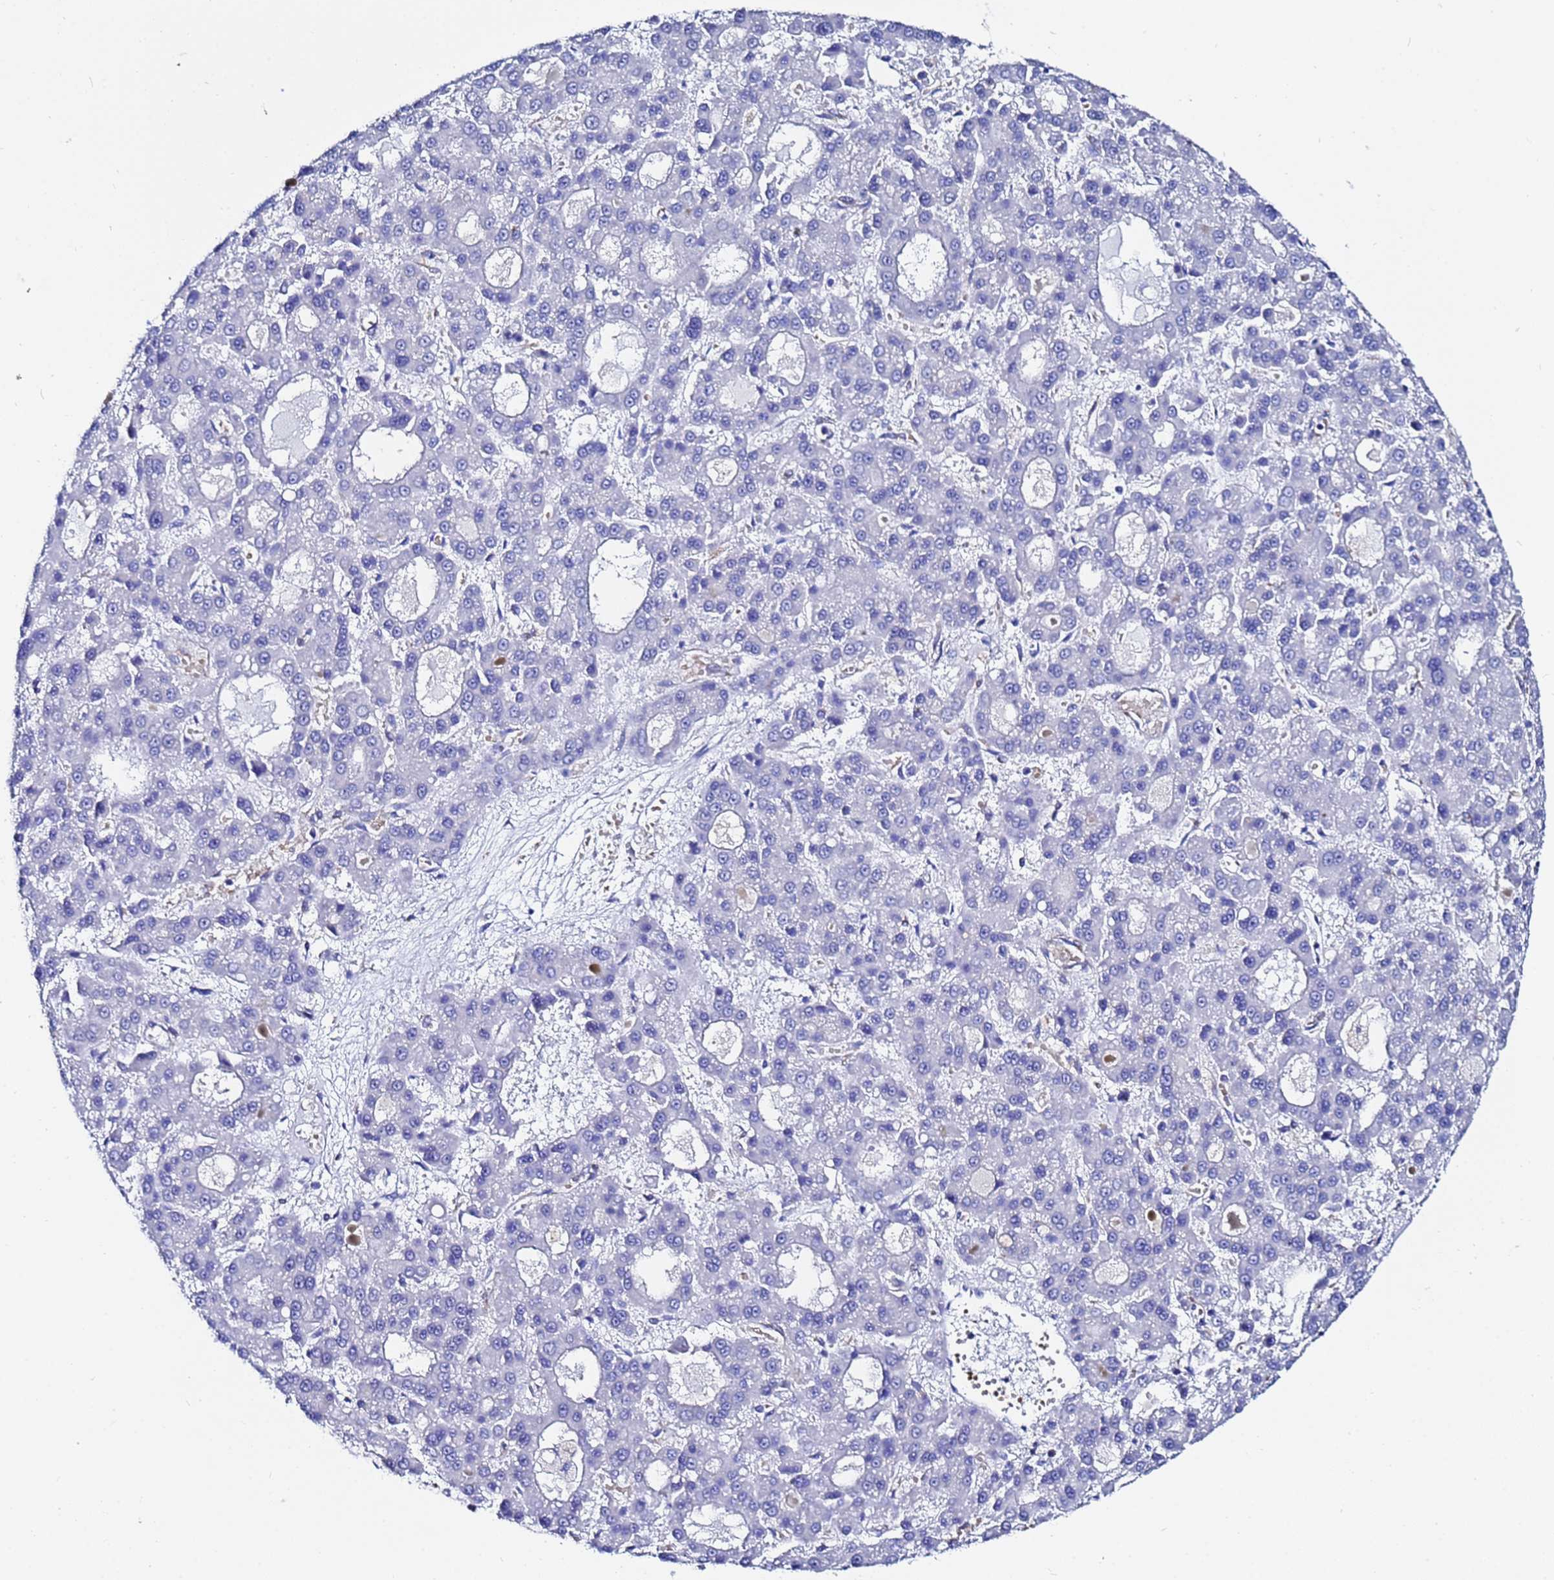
{"staining": {"intensity": "negative", "quantity": "none", "location": "none"}, "tissue": "liver cancer", "cell_type": "Tumor cells", "image_type": "cancer", "snomed": [{"axis": "morphology", "description": "Carcinoma, Hepatocellular, NOS"}, {"axis": "topography", "description": "Liver"}], "caption": "This is a image of immunohistochemistry staining of liver cancer (hepatocellular carcinoma), which shows no staining in tumor cells.", "gene": "ZNF26", "patient": {"sex": "male", "age": 70}}